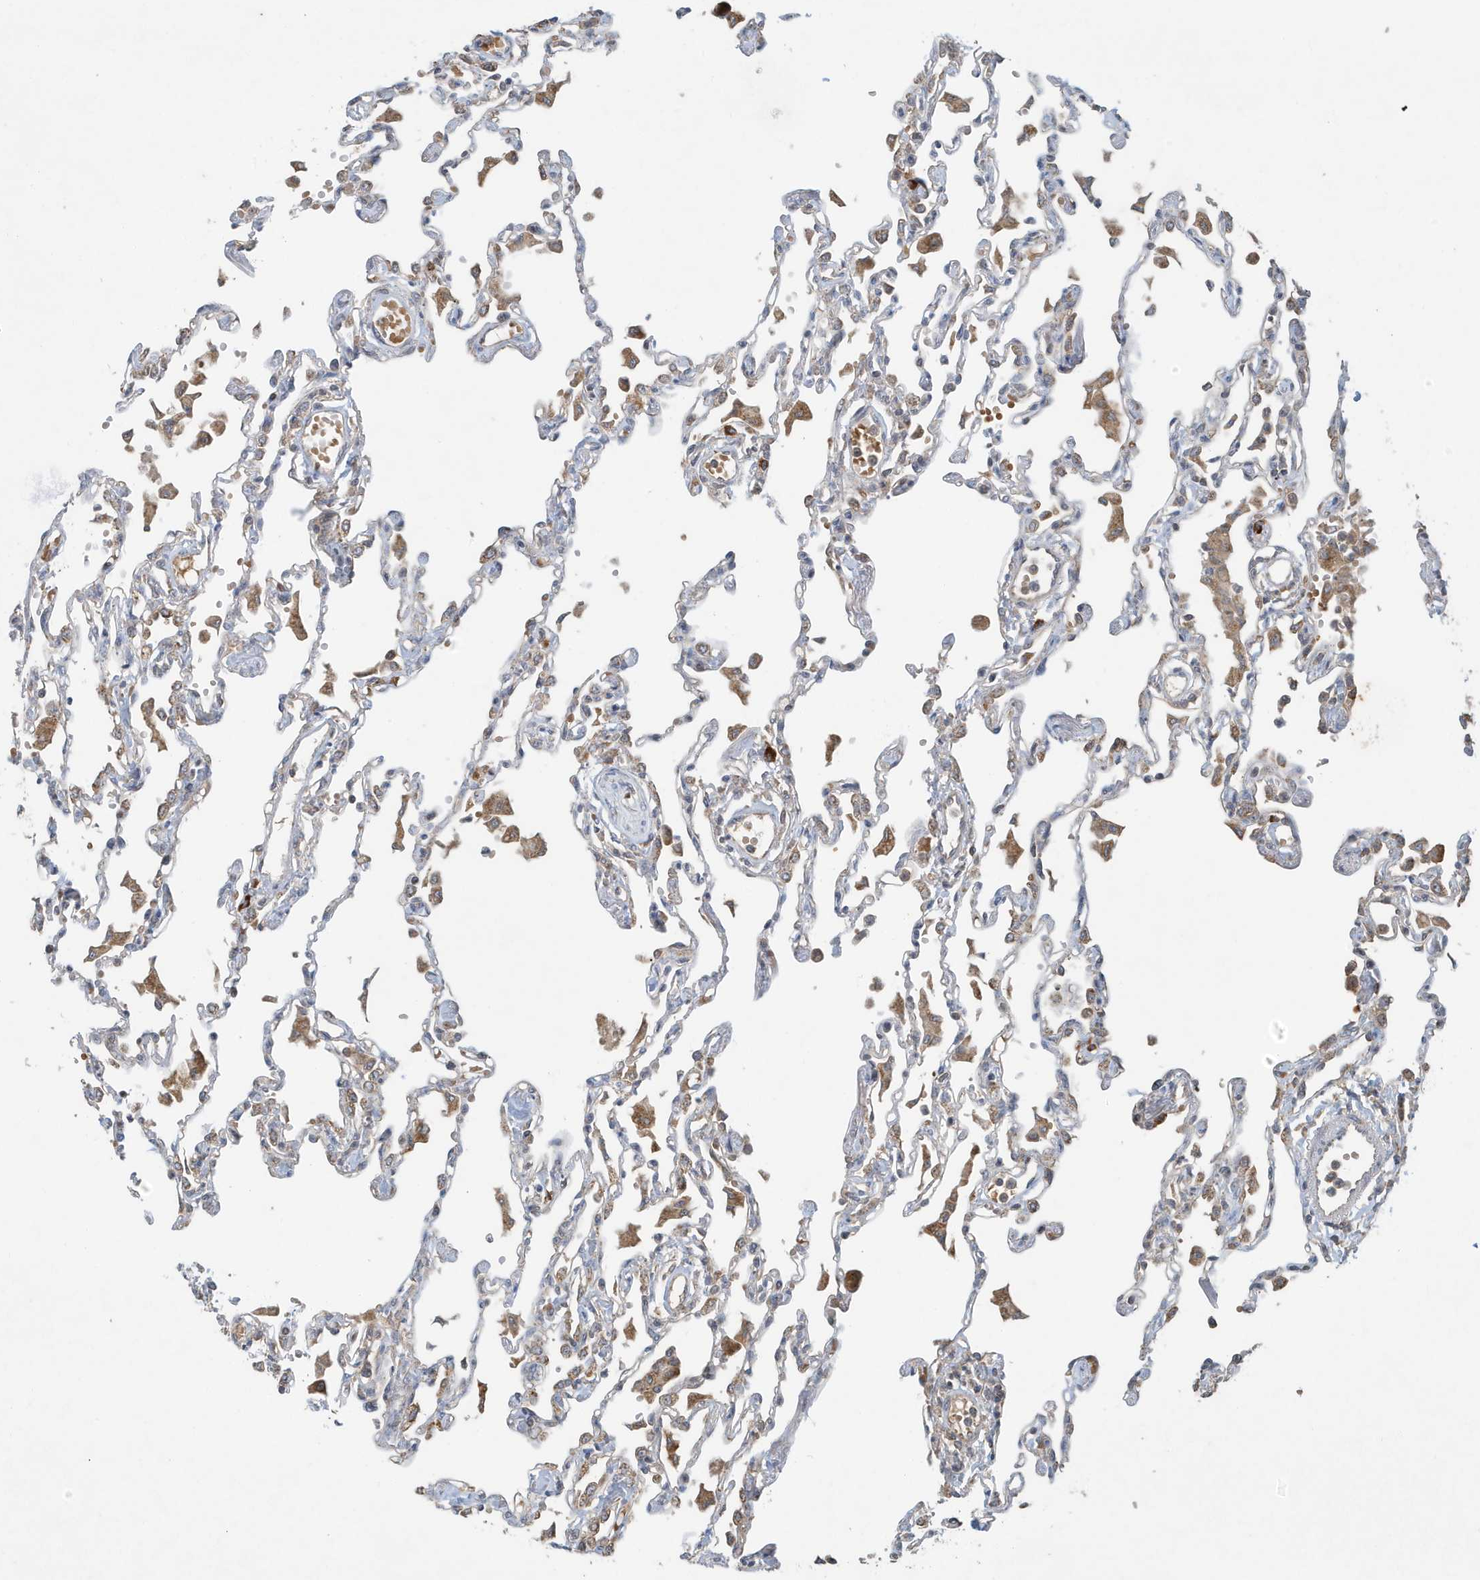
{"staining": {"intensity": "moderate", "quantity": "<25%", "location": "cytoplasmic/membranous"}, "tissue": "lung", "cell_type": "Alveolar cells", "image_type": "normal", "snomed": [{"axis": "morphology", "description": "Normal tissue, NOS"}, {"axis": "topography", "description": "Bronchus"}, {"axis": "topography", "description": "Lung"}], "caption": "This is a micrograph of immunohistochemistry (IHC) staining of normal lung, which shows moderate staining in the cytoplasmic/membranous of alveolar cells.", "gene": "ABCB9", "patient": {"sex": "female", "age": 49}}